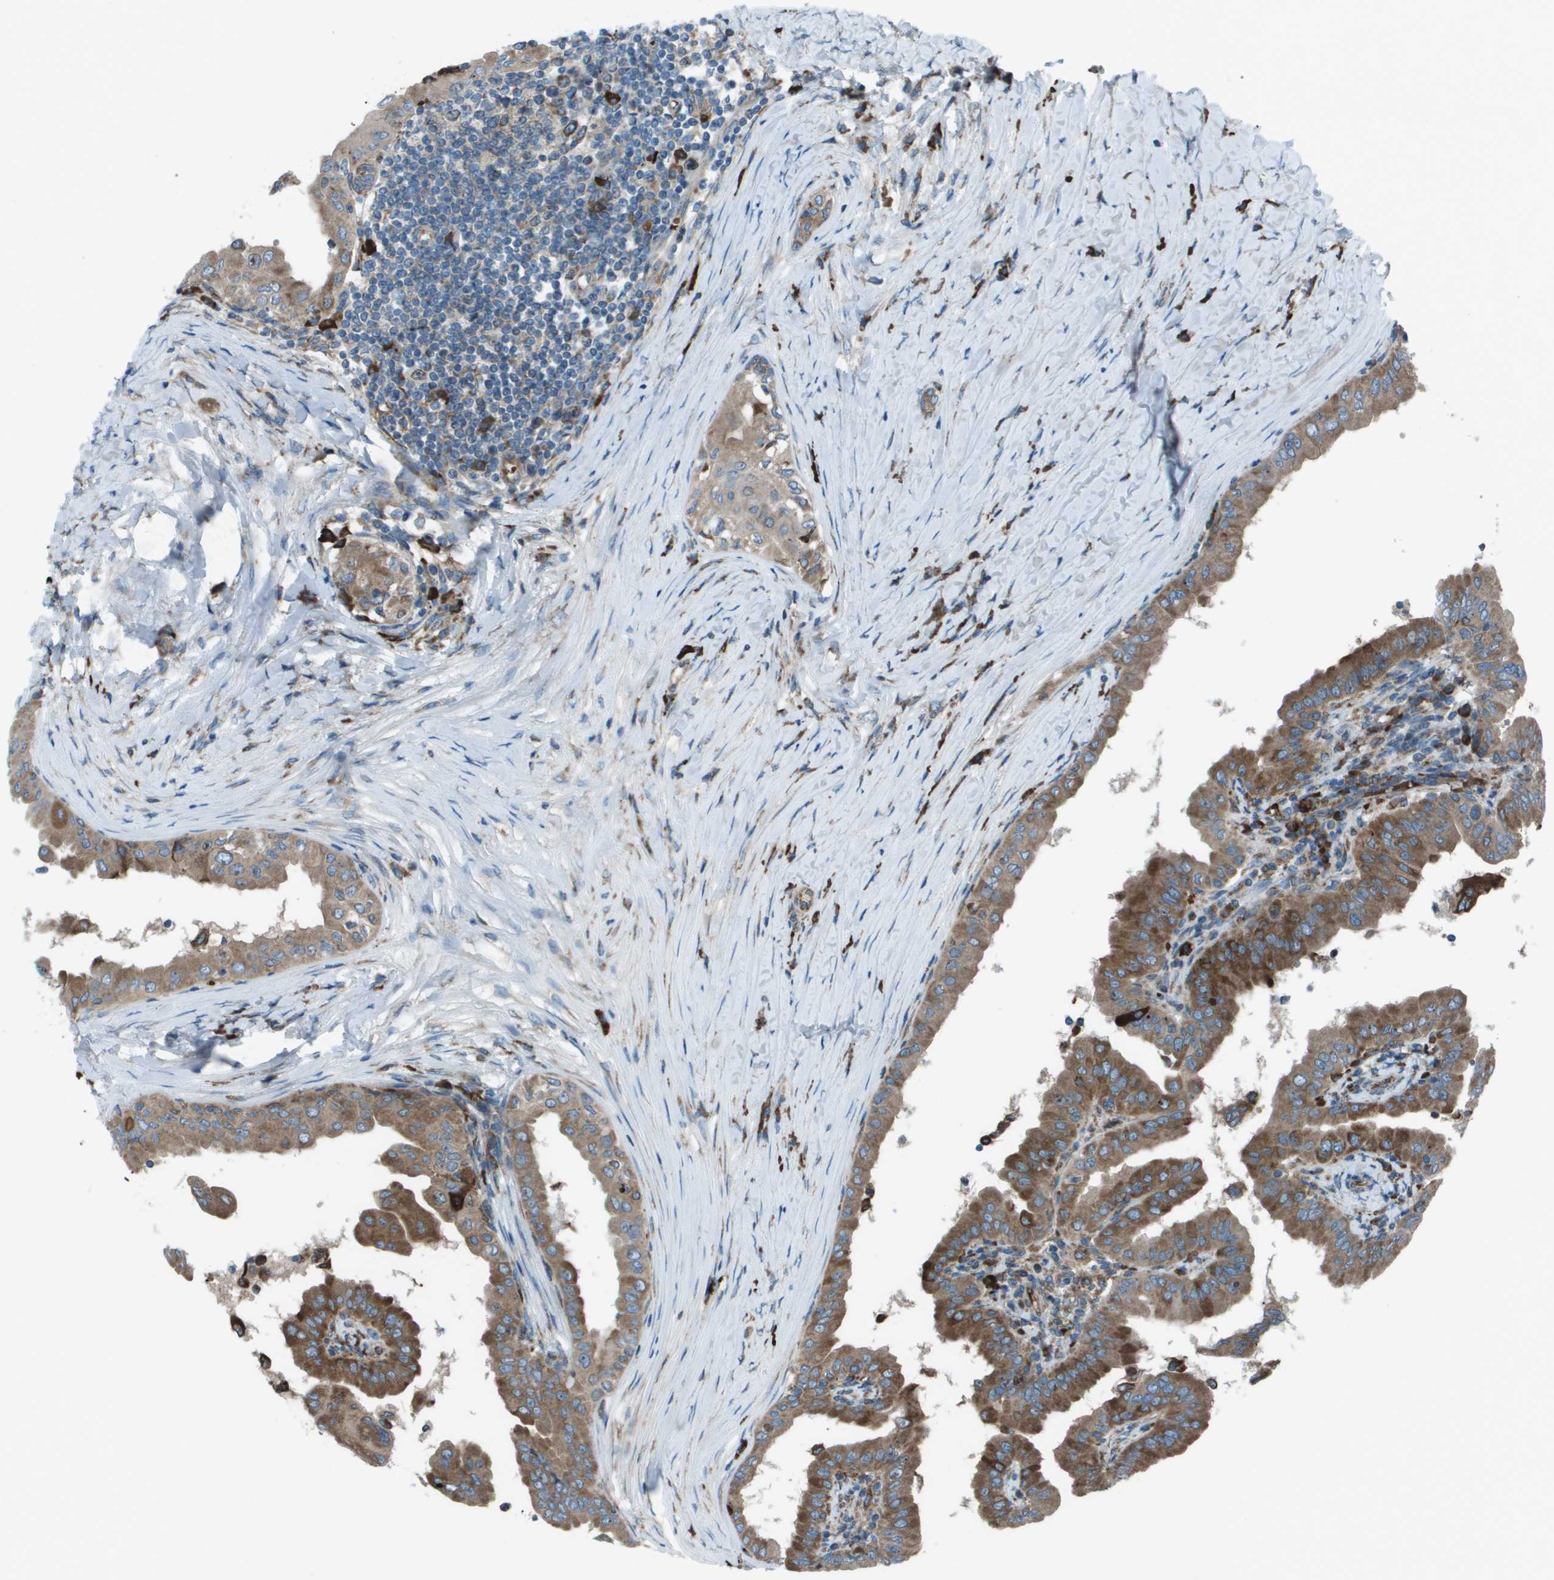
{"staining": {"intensity": "moderate", "quantity": ">75%", "location": "cytoplasmic/membranous"}, "tissue": "thyroid cancer", "cell_type": "Tumor cells", "image_type": "cancer", "snomed": [{"axis": "morphology", "description": "Papillary adenocarcinoma, NOS"}, {"axis": "topography", "description": "Thyroid gland"}], "caption": "High-power microscopy captured an immunohistochemistry (IHC) photomicrograph of thyroid papillary adenocarcinoma, revealing moderate cytoplasmic/membranous positivity in approximately >75% of tumor cells.", "gene": "UTS2", "patient": {"sex": "male", "age": 33}}